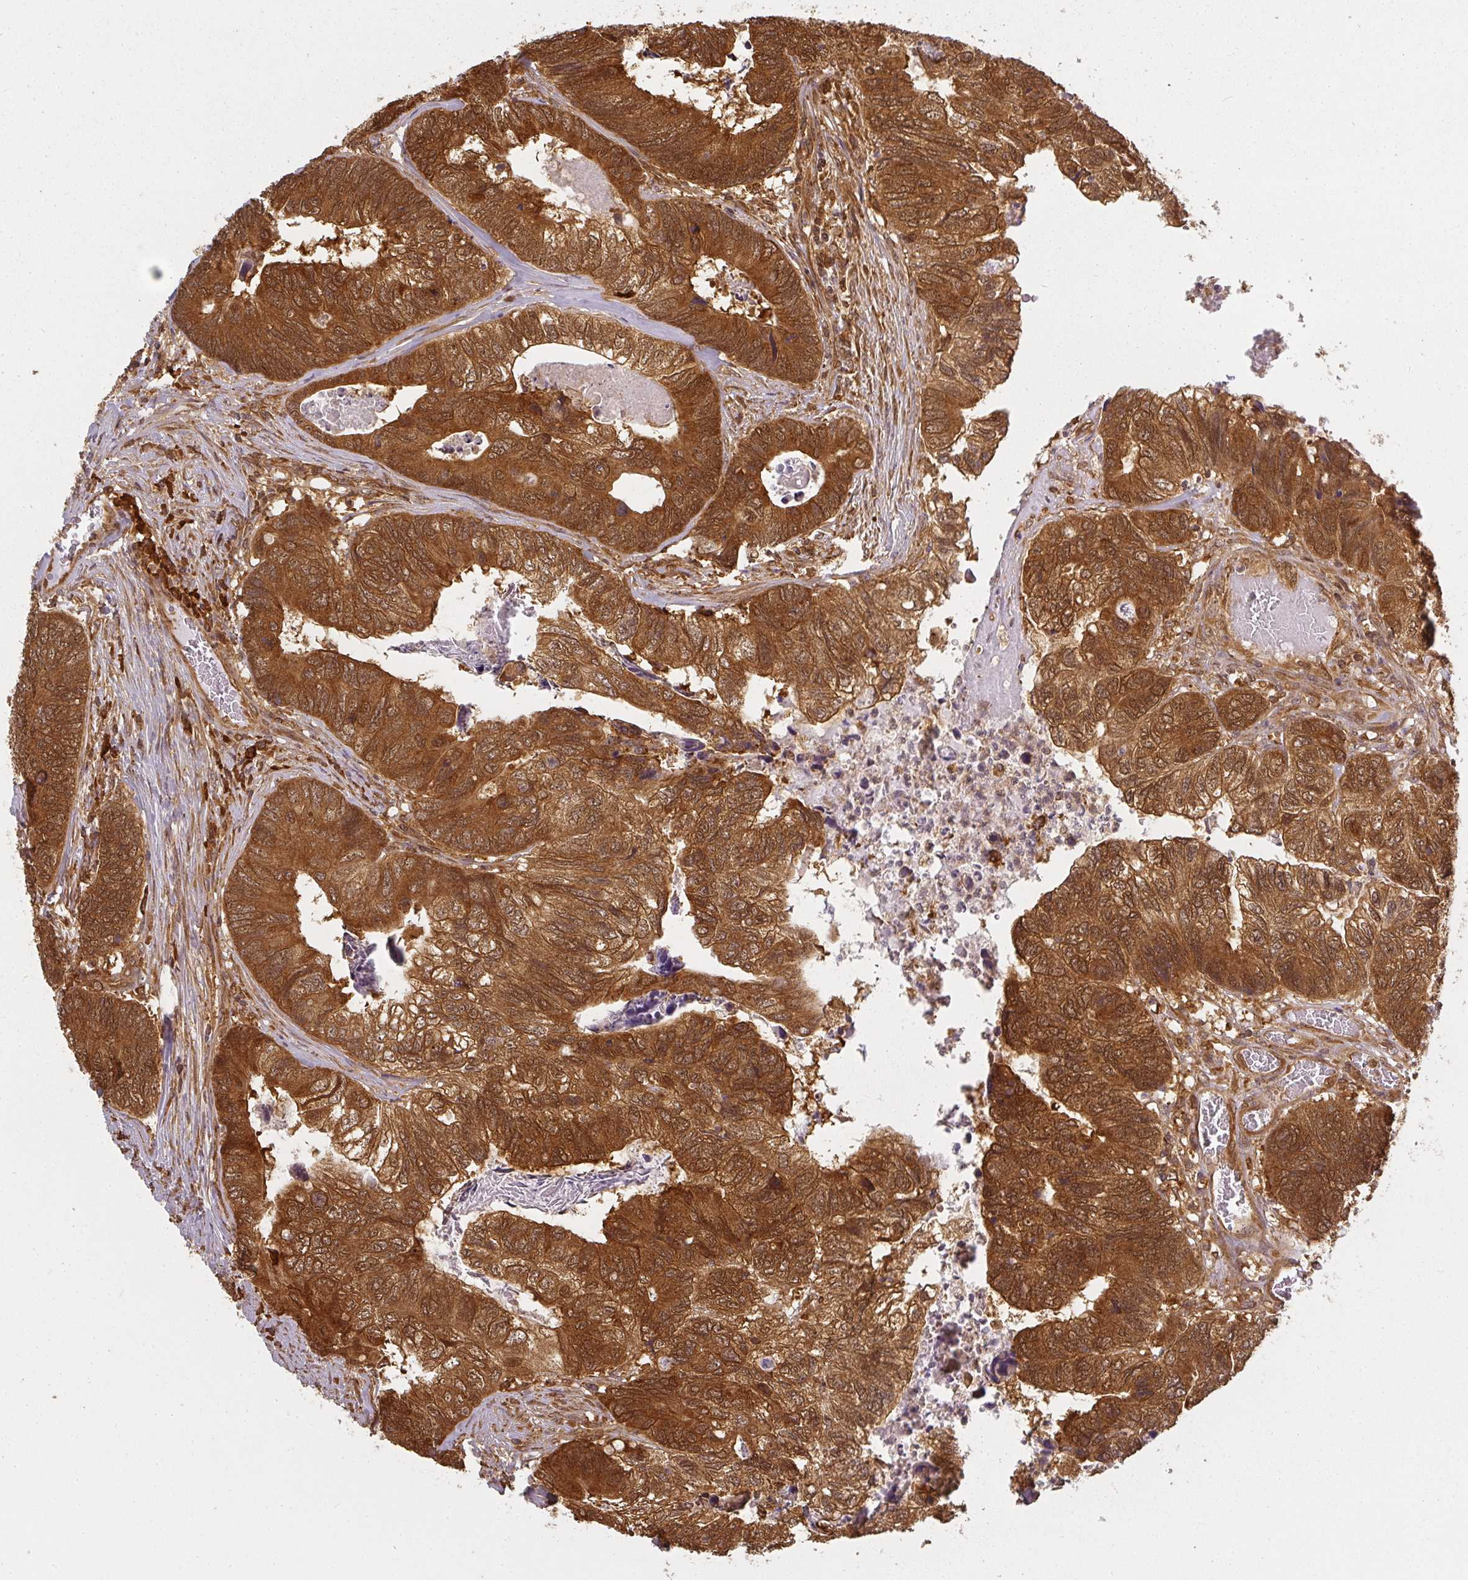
{"staining": {"intensity": "strong", "quantity": ">75%", "location": "cytoplasmic/membranous,nuclear"}, "tissue": "colorectal cancer", "cell_type": "Tumor cells", "image_type": "cancer", "snomed": [{"axis": "morphology", "description": "Adenocarcinoma, NOS"}, {"axis": "topography", "description": "Colon"}], "caption": "The immunohistochemical stain shows strong cytoplasmic/membranous and nuclear expression in tumor cells of adenocarcinoma (colorectal) tissue. (Brightfield microscopy of DAB IHC at high magnification).", "gene": "PPP6R3", "patient": {"sex": "female", "age": 67}}